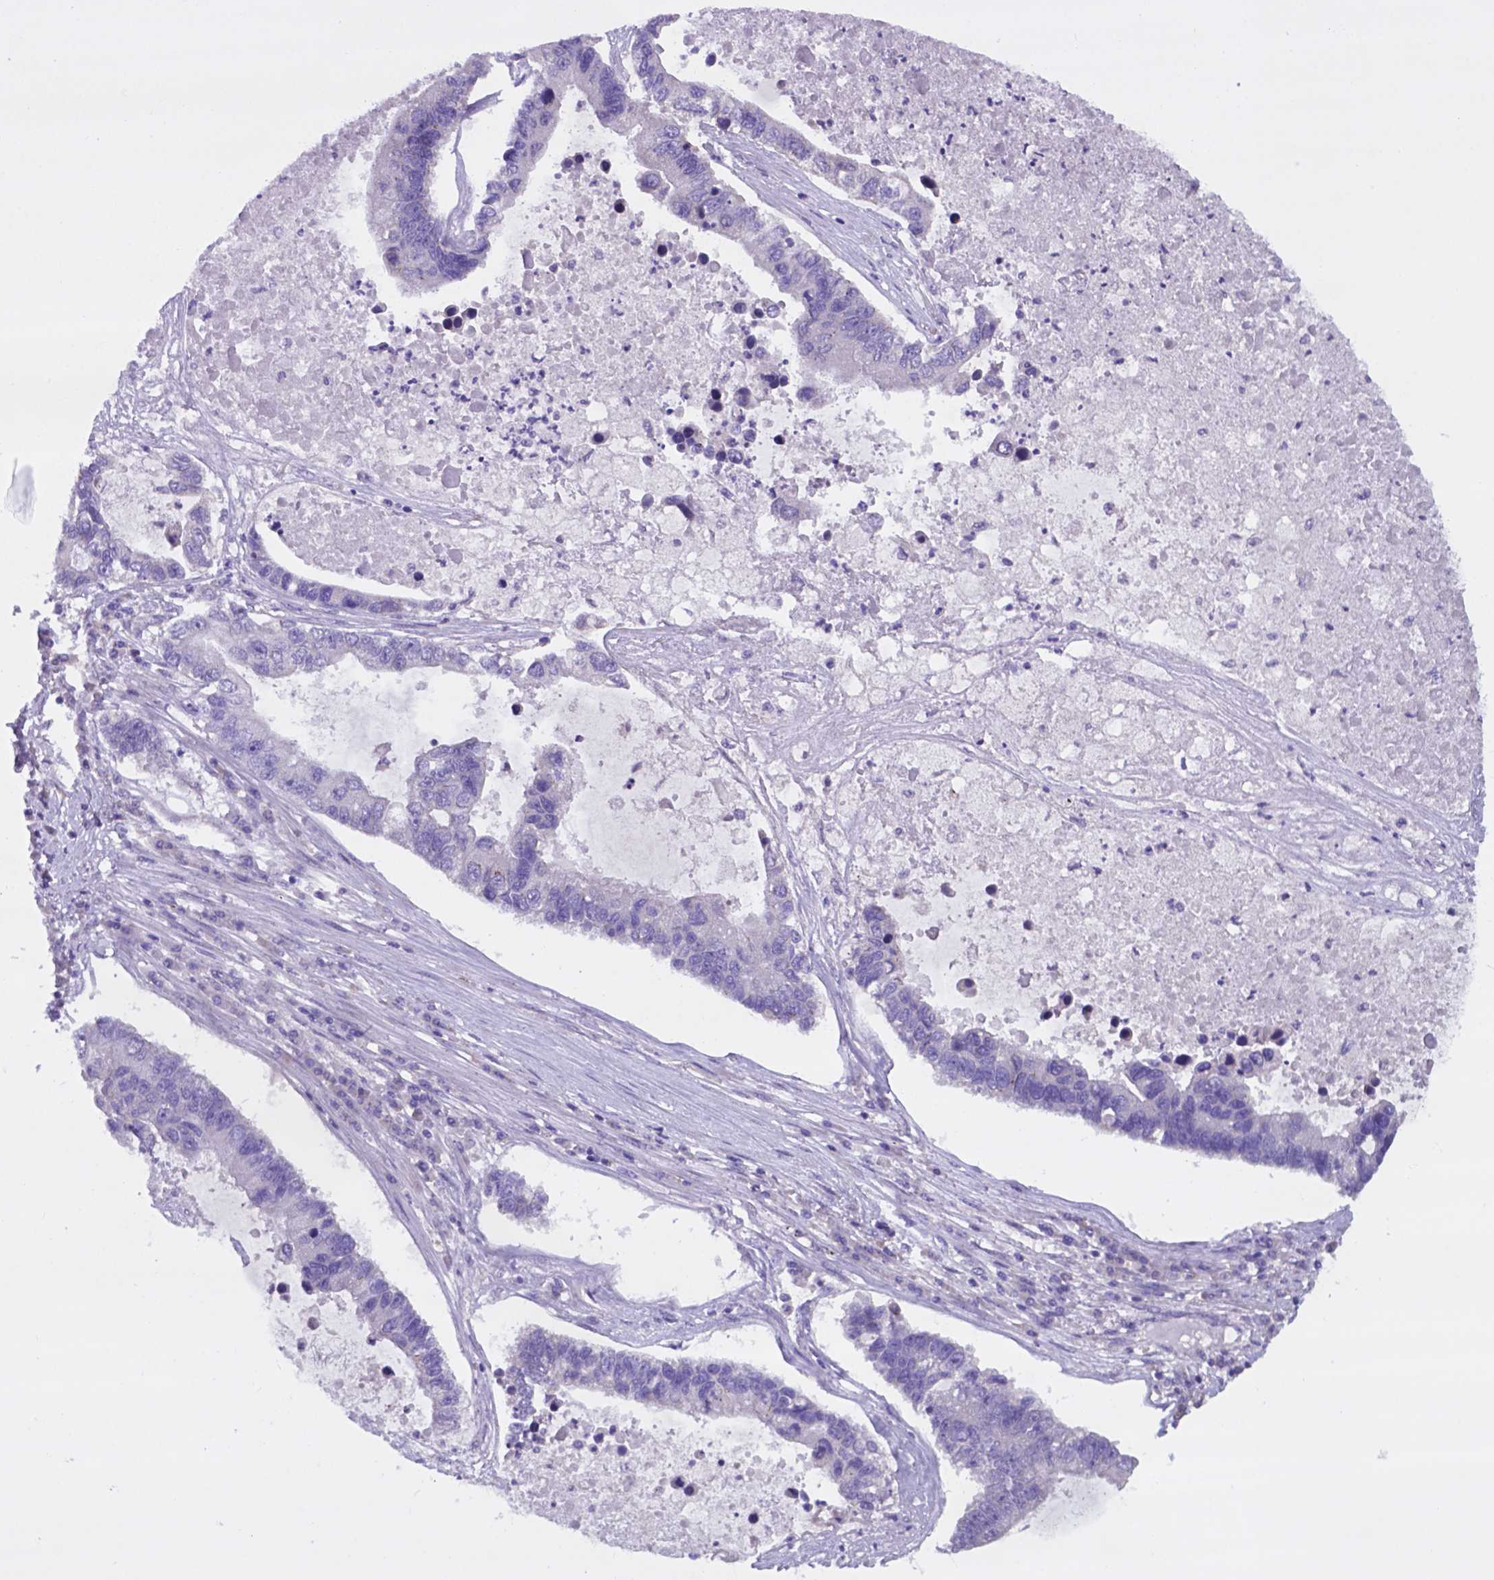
{"staining": {"intensity": "negative", "quantity": "none", "location": "none"}, "tissue": "lung cancer", "cell_type": "Tumor cells", "image_type": "cancer", "snomed": [{"axis": "morphology", "description": "Adenocarcinoma, NOS"}, {"axis": "topography", "description": "Bronchus"}, {"axis": "topography", "description": "Lung"}], "caption": "Immunohistochemistry (IHC) micrograph of neoplastic tissue: lung cancer (adenocarcinoma) stained with DAB (3,3'-diaminobenzidine) demonstrates no significant protein expression in tumor cells.", "gene": "PFKFB4", "patient": {"sex": "female", "age": 51}}